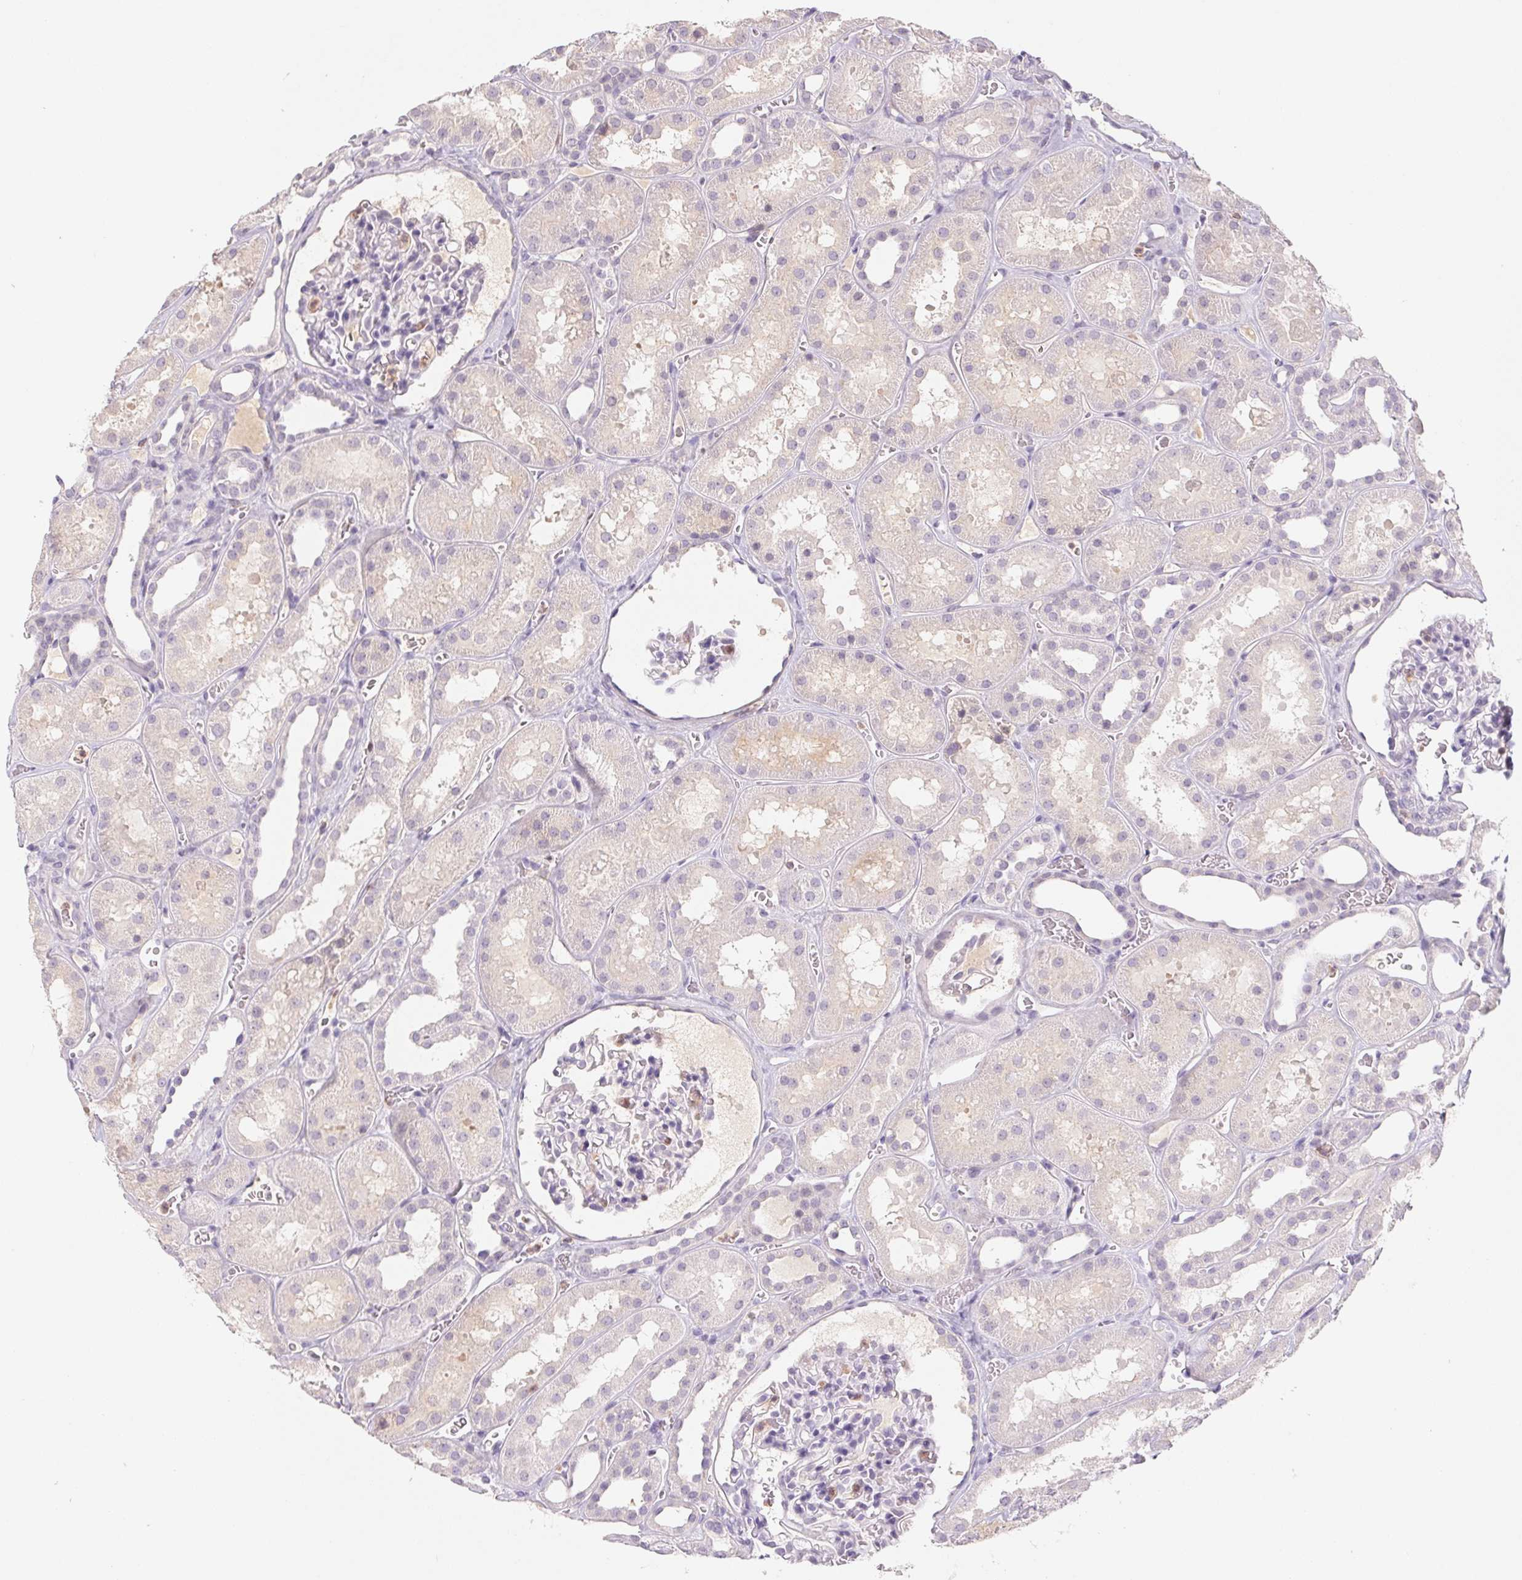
{"staining": {"intensity": "negative", "quantity": "none", "location": "none"}, "tissue": "kidney", "cell_type": "Cells in glomeruli", "image_type": "normal", "snomed": [{"axis": "morphology", "description": "Normal tissue, NOS"}, {"axis": "topography", "description": "Kidney"}], "caption": "Immunohistochemistry histopathology image of benign human kidney stained for a protein (brown), which displays no staining in cells in glomeruli.", "gene": "KIF26A", "patient": {"sex": "female", "age": 41}}